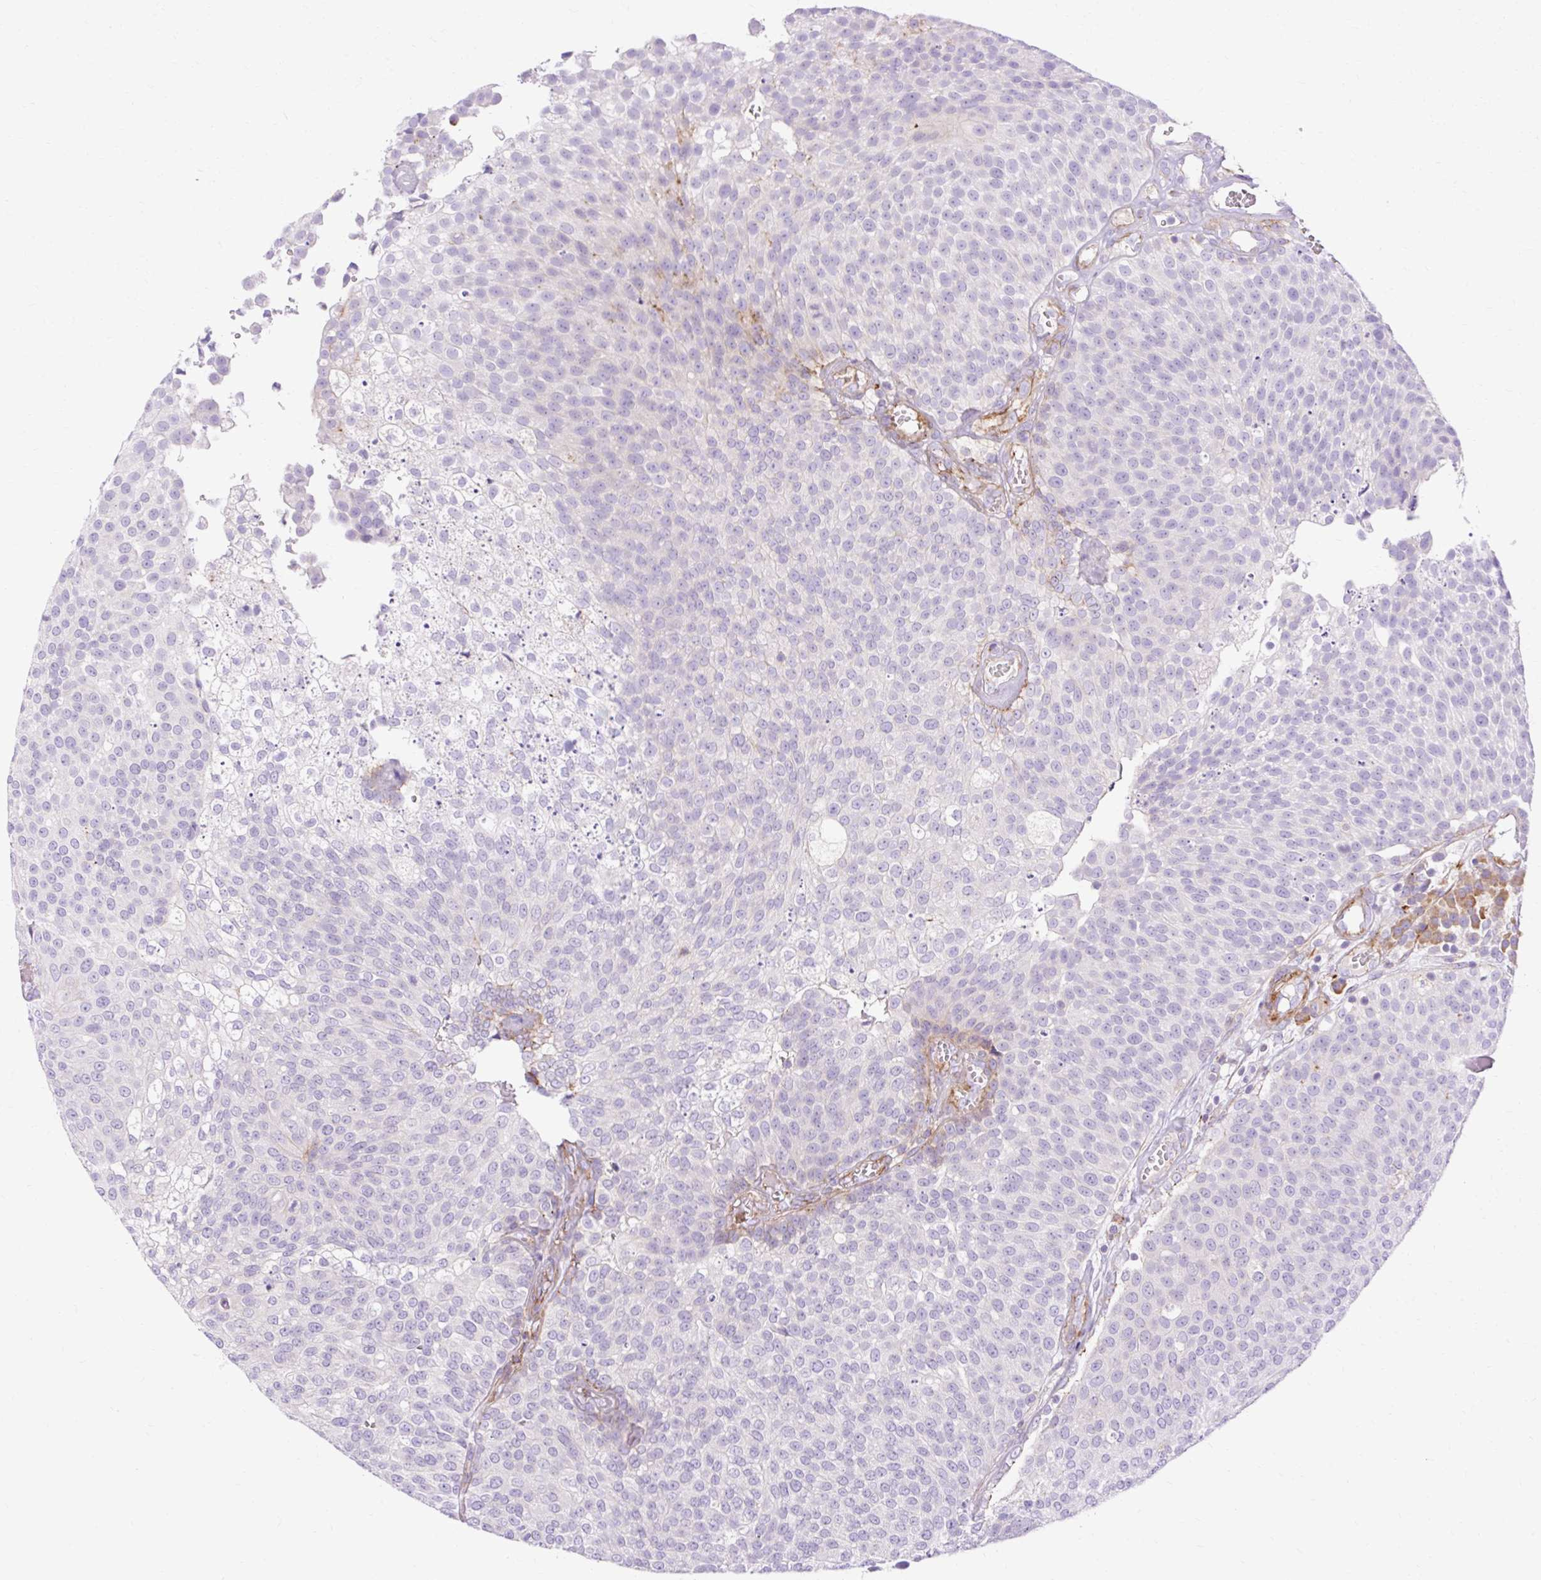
{"staining": {"intensity": "negative", "quantity": "none", "location": "none"}, "tissue": "urothelial cancer", "cell_type": "Tumor cells", "image_type": "cancer", "snomed": [{"axis": "morphology", "description": "Urothelial carcinoma, Low grade"}, {"axis": "topography", "description": "Urinary bladder"}], "caption": "Protein analysis of low-grade urothelial carcinoma reveals no significant positivity in tumor cells.", "gene": "CORO7-PAM16", "patient": {"sex": "female", "age": 79}}